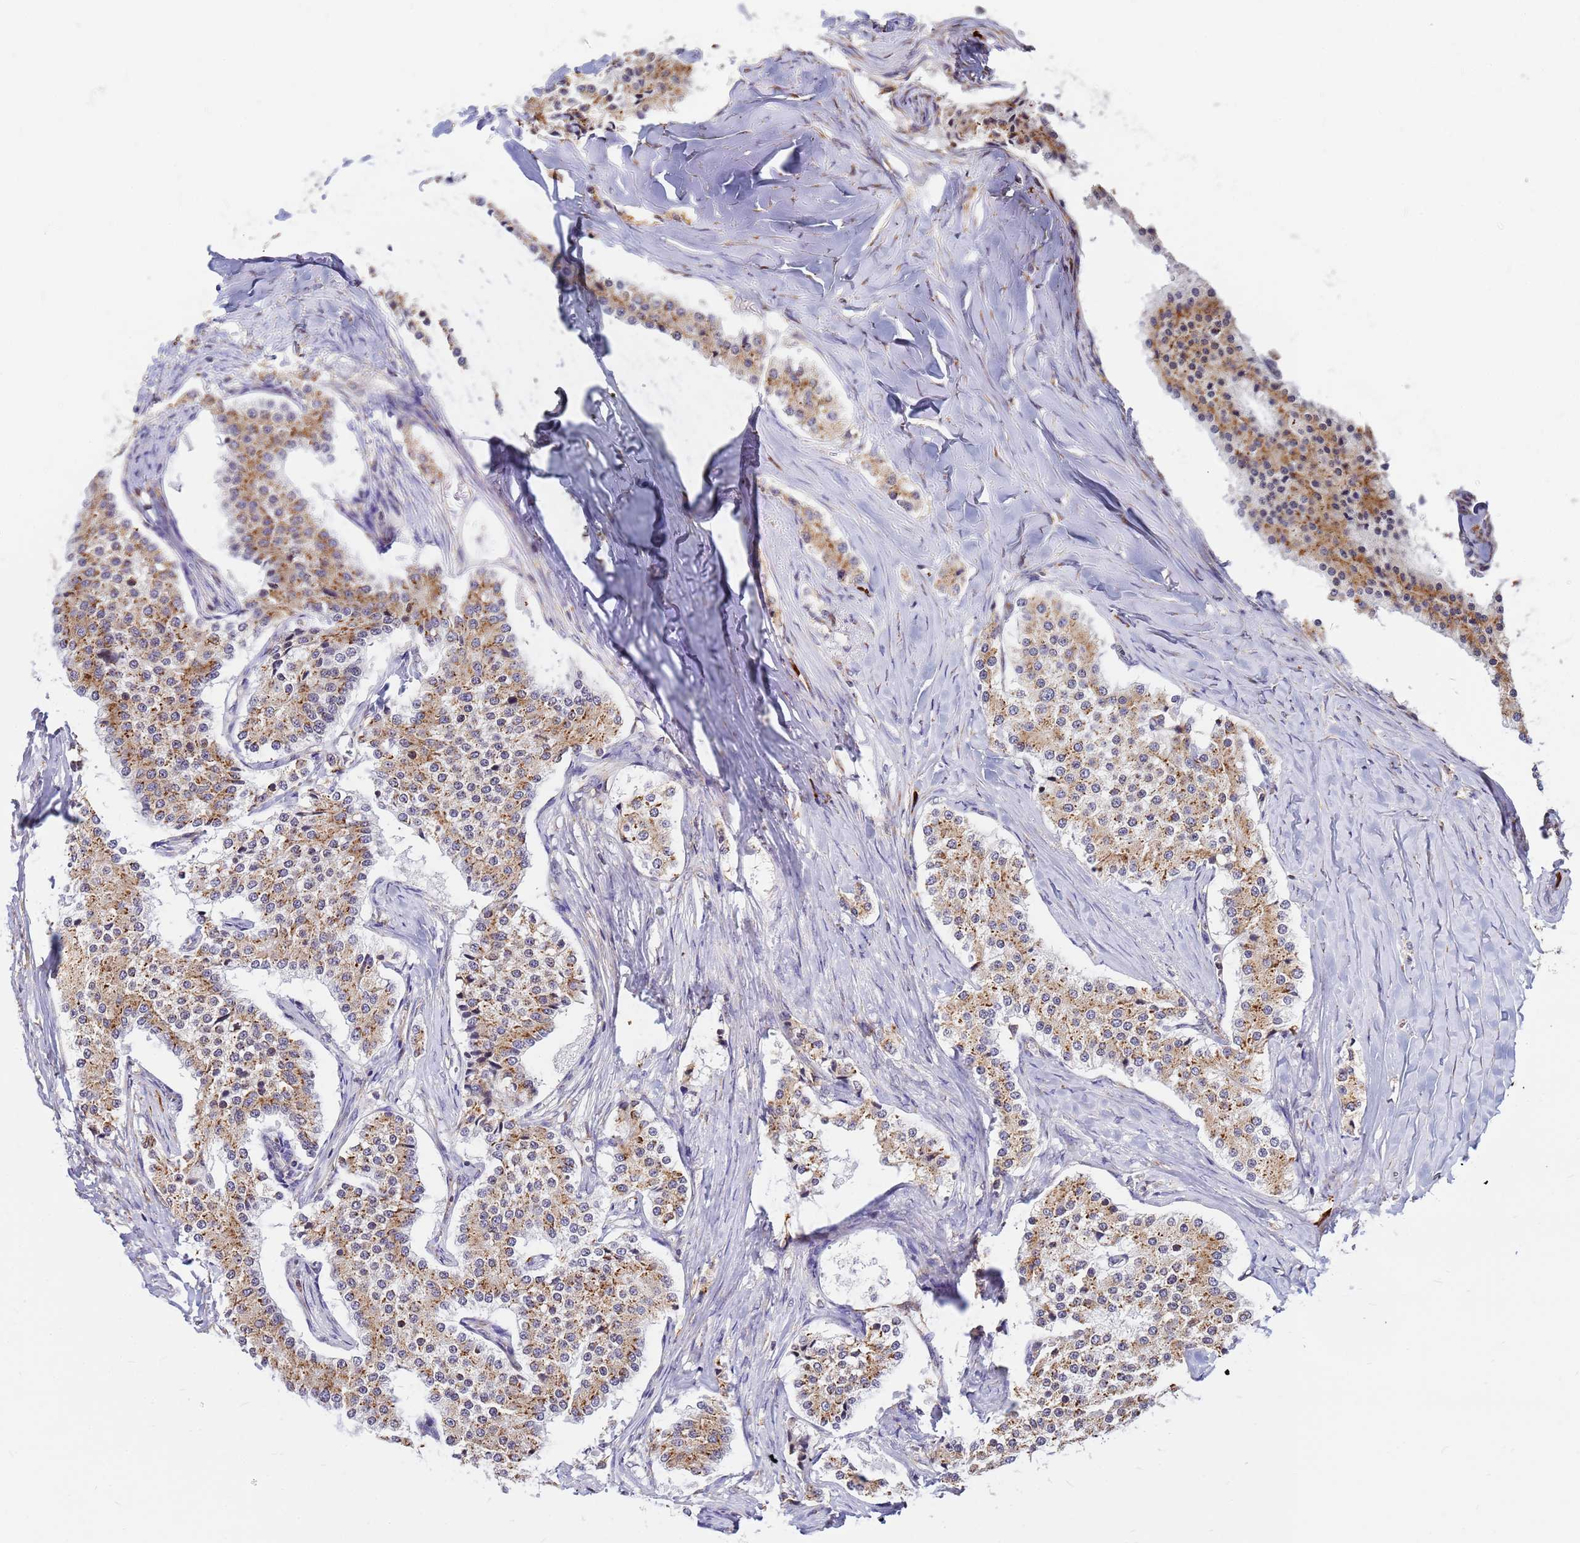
{"staining": {"intensity": "moderate", "quantity": ">75%", "location": "cytoplasmic/membranous"}, "tissue": "carcinoid", "cell_type": "Tumor cells", "image_type": "cancer", "snomed": [{"axis": "morphology", "description": "Carcinoid, malignant, NOS"}, {"axis": "topography", "description": "Colon"}], "caption": "Protein staining of carcinoid (malignant) tissue demonstrates moderate cytoplasmic/membranous expression in approximately >75% of tumor cells.", "gene": "SSR4", "patient": {"sex": "female", "age": 52}}